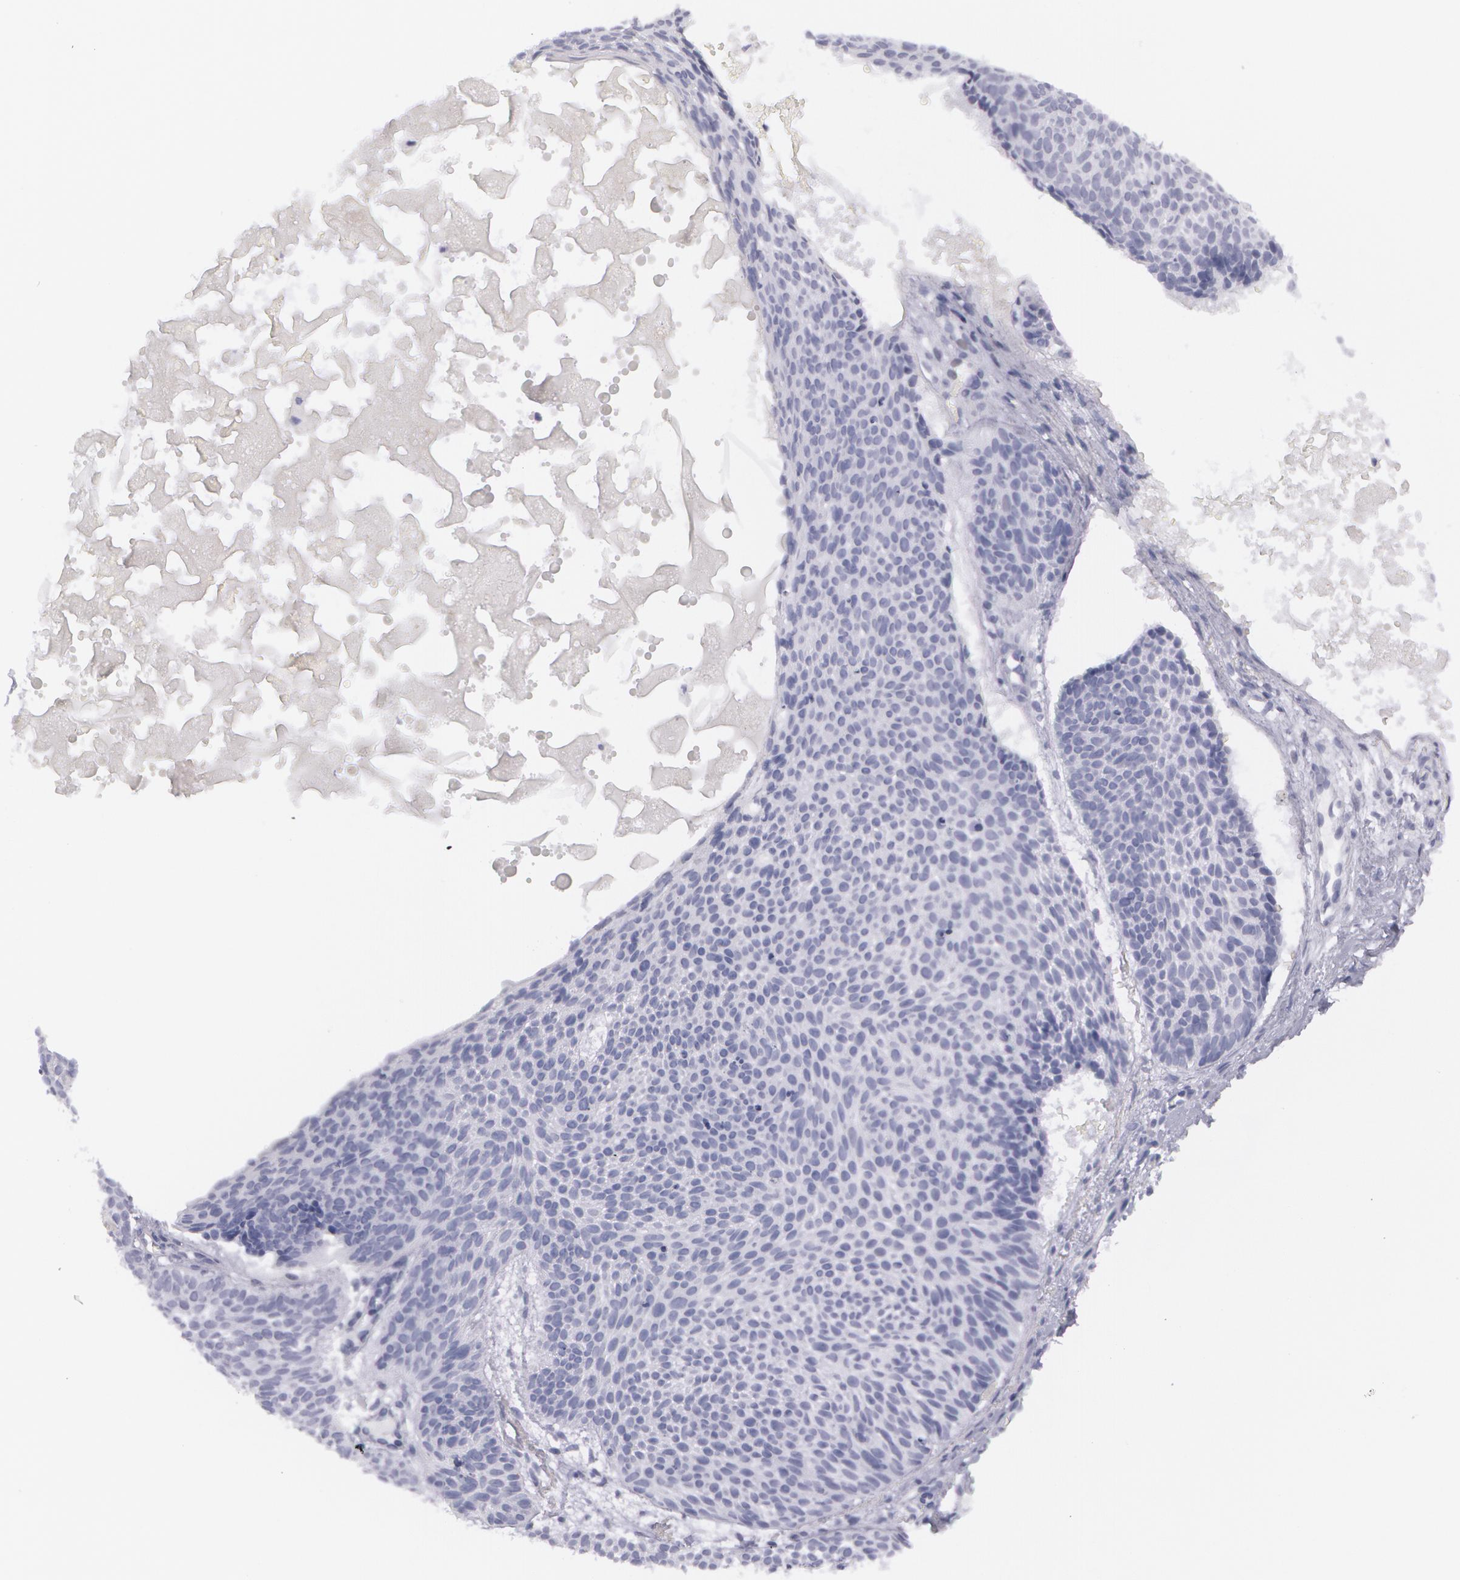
{"staining": {"intensity": "negative", "quantity": "none", "location": "none"}, "tissue": "skin cancer", "cell_type": "Tumor cells", "image_type": "cancer", "snomed": [{"axis": "morphology", "description": "Basal cell carcinoma"}, {"axis": "topography", "description": "Skin"}], "caption": "A photomicrograph of human basal cell carcinoma (skin) is negative for staining in tumor cells. (DAB immunohistochemistry visualized using brightfield microscopy, high magnification).", "gene": "AMACR", "patient": {"sex": "male", "age": 84}}